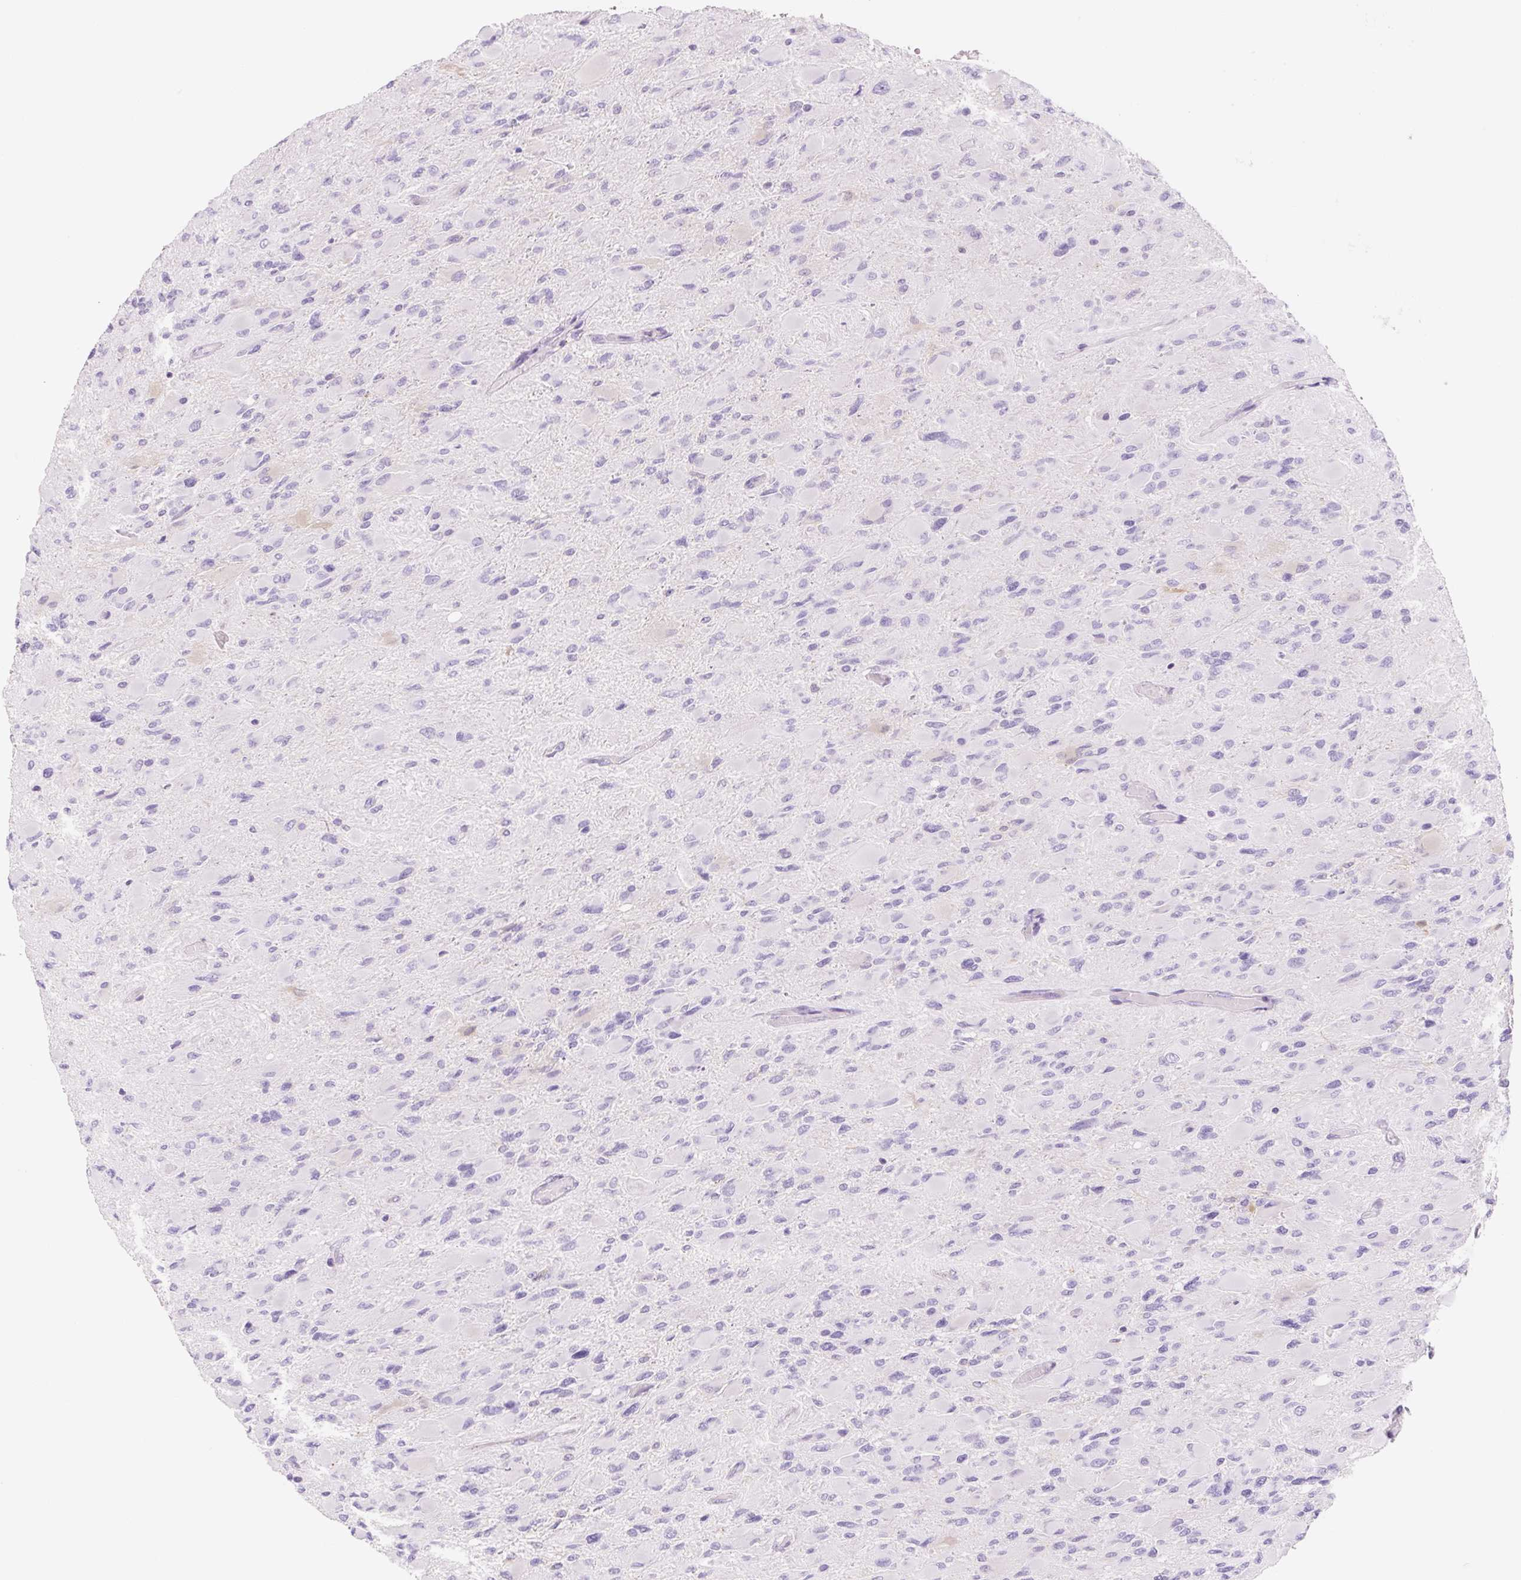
{"staining": {"intensity": "negative", "quantity": "none", "location": "none"}, "tissue": "glioma", "cell_type": "Tumor cells", "image_type": "cancer", "snomed": [{"axis": "morphology", "description": "Glioma, malignant, High grade"}, {"axis": "topography", "description": "Cerebral cortex"}], "caption": "Immunohistochemistry (IHC) image of neoplastic tissue: malignant high-grade glioma stained with DAB (3,3'-diaminobenzidine) reveals no significant protein positivity in tumor cells.", "gene": "FABP5", "patient": {"sex": "female", "age": 36}}